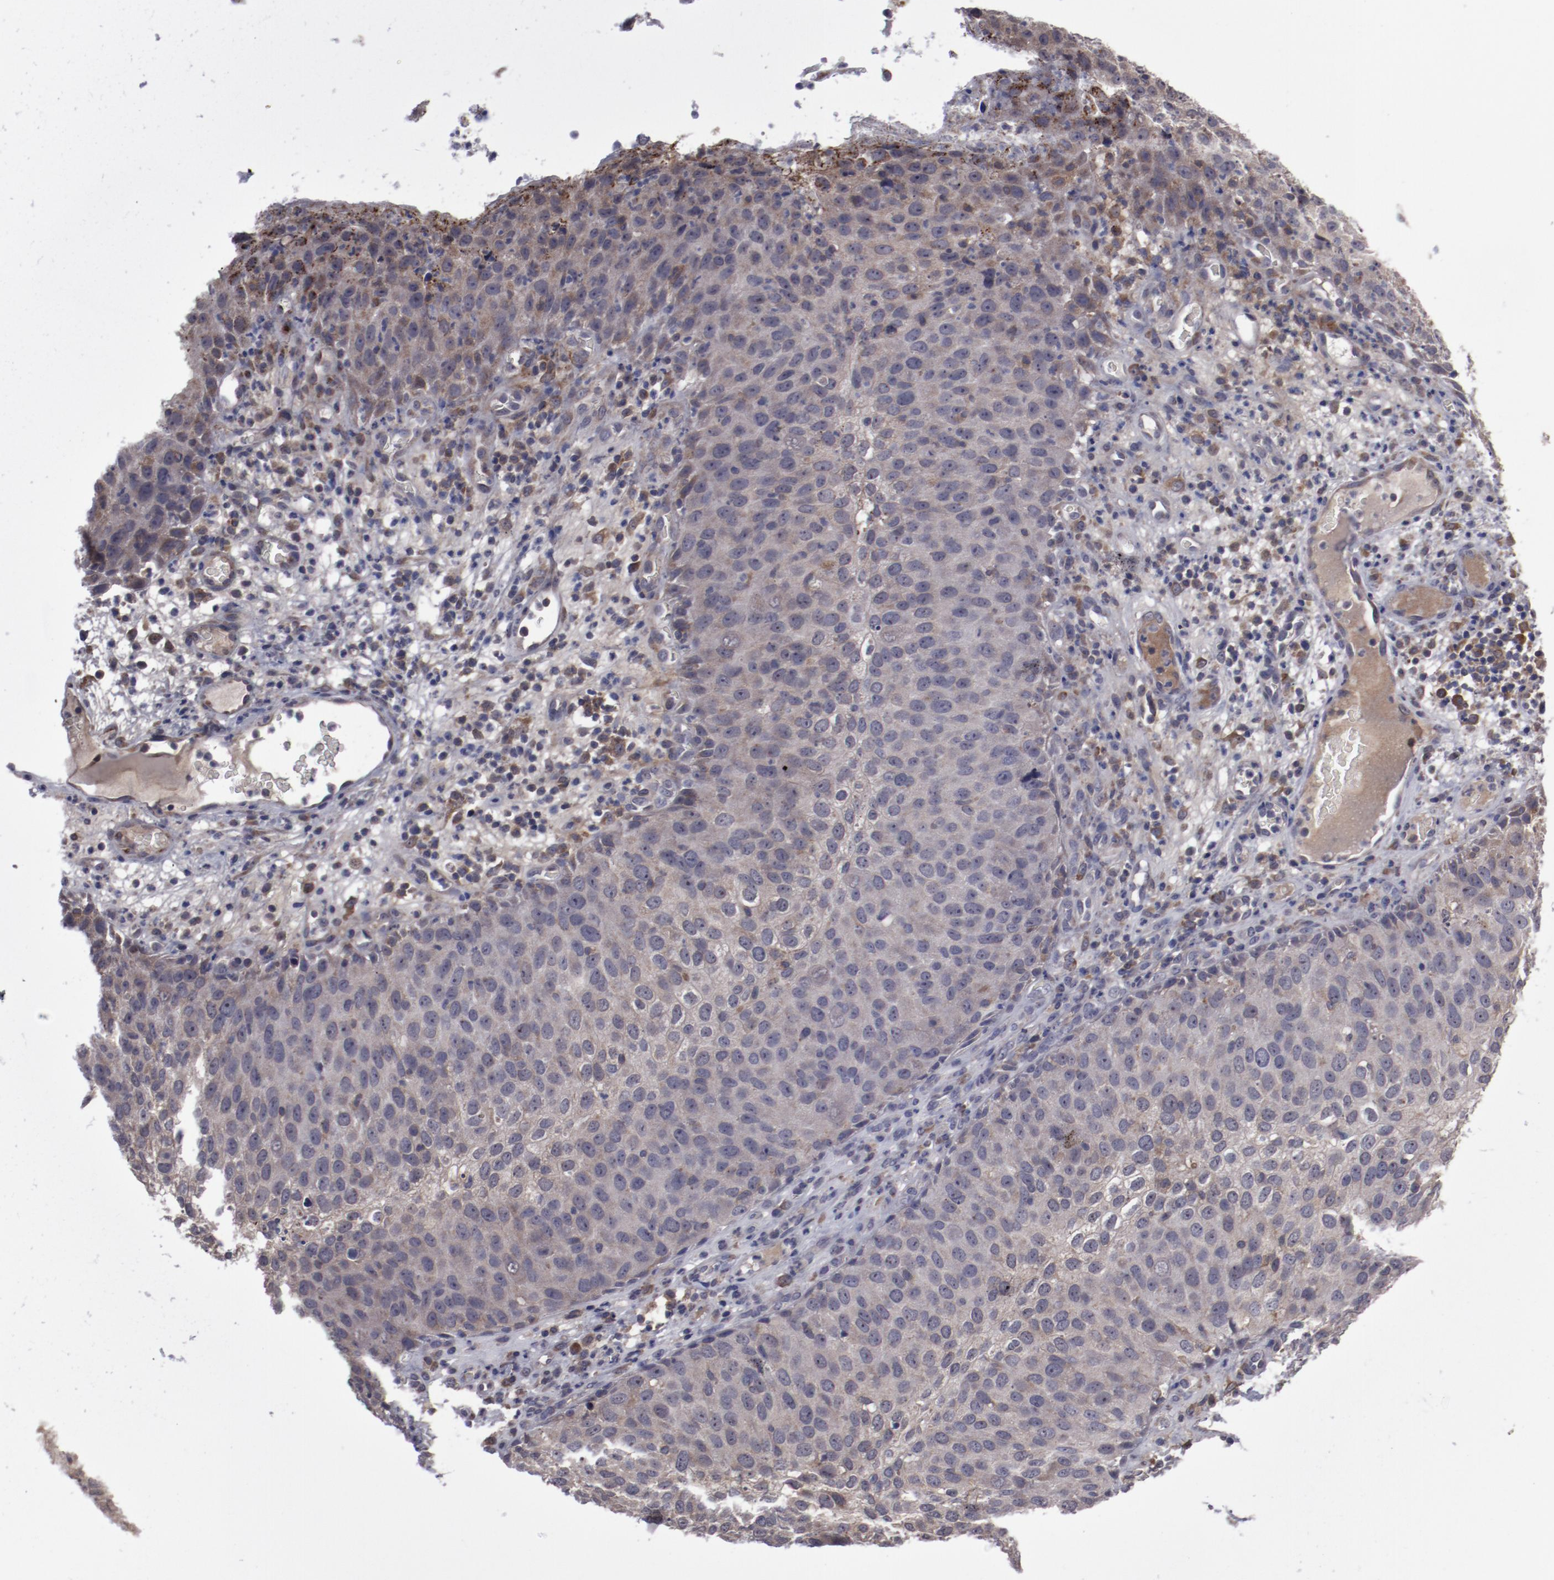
{"staining": {"intensity": "weak", "quantity": ">75%", "location": "cytoplasmic/membranous"}, "tissue": "skin cancer", "cell_type": "Tumor cells", "image_type": "cancer", "snomed": [{"axis": "morphology", "description": "Squamous cell carcinoma, NOS"}, {"axis": "topography", "description": "Skin"}], "caption": "IHC histopathology image of skin squamous cell carcinoma stained for a protein (brown), which exhibits low levels of weak cytoplasmic/membranous expression in approximately >75% of tumor cells.", "gene": "IL12A", "patient": {"sex": "male", "age": 87}}